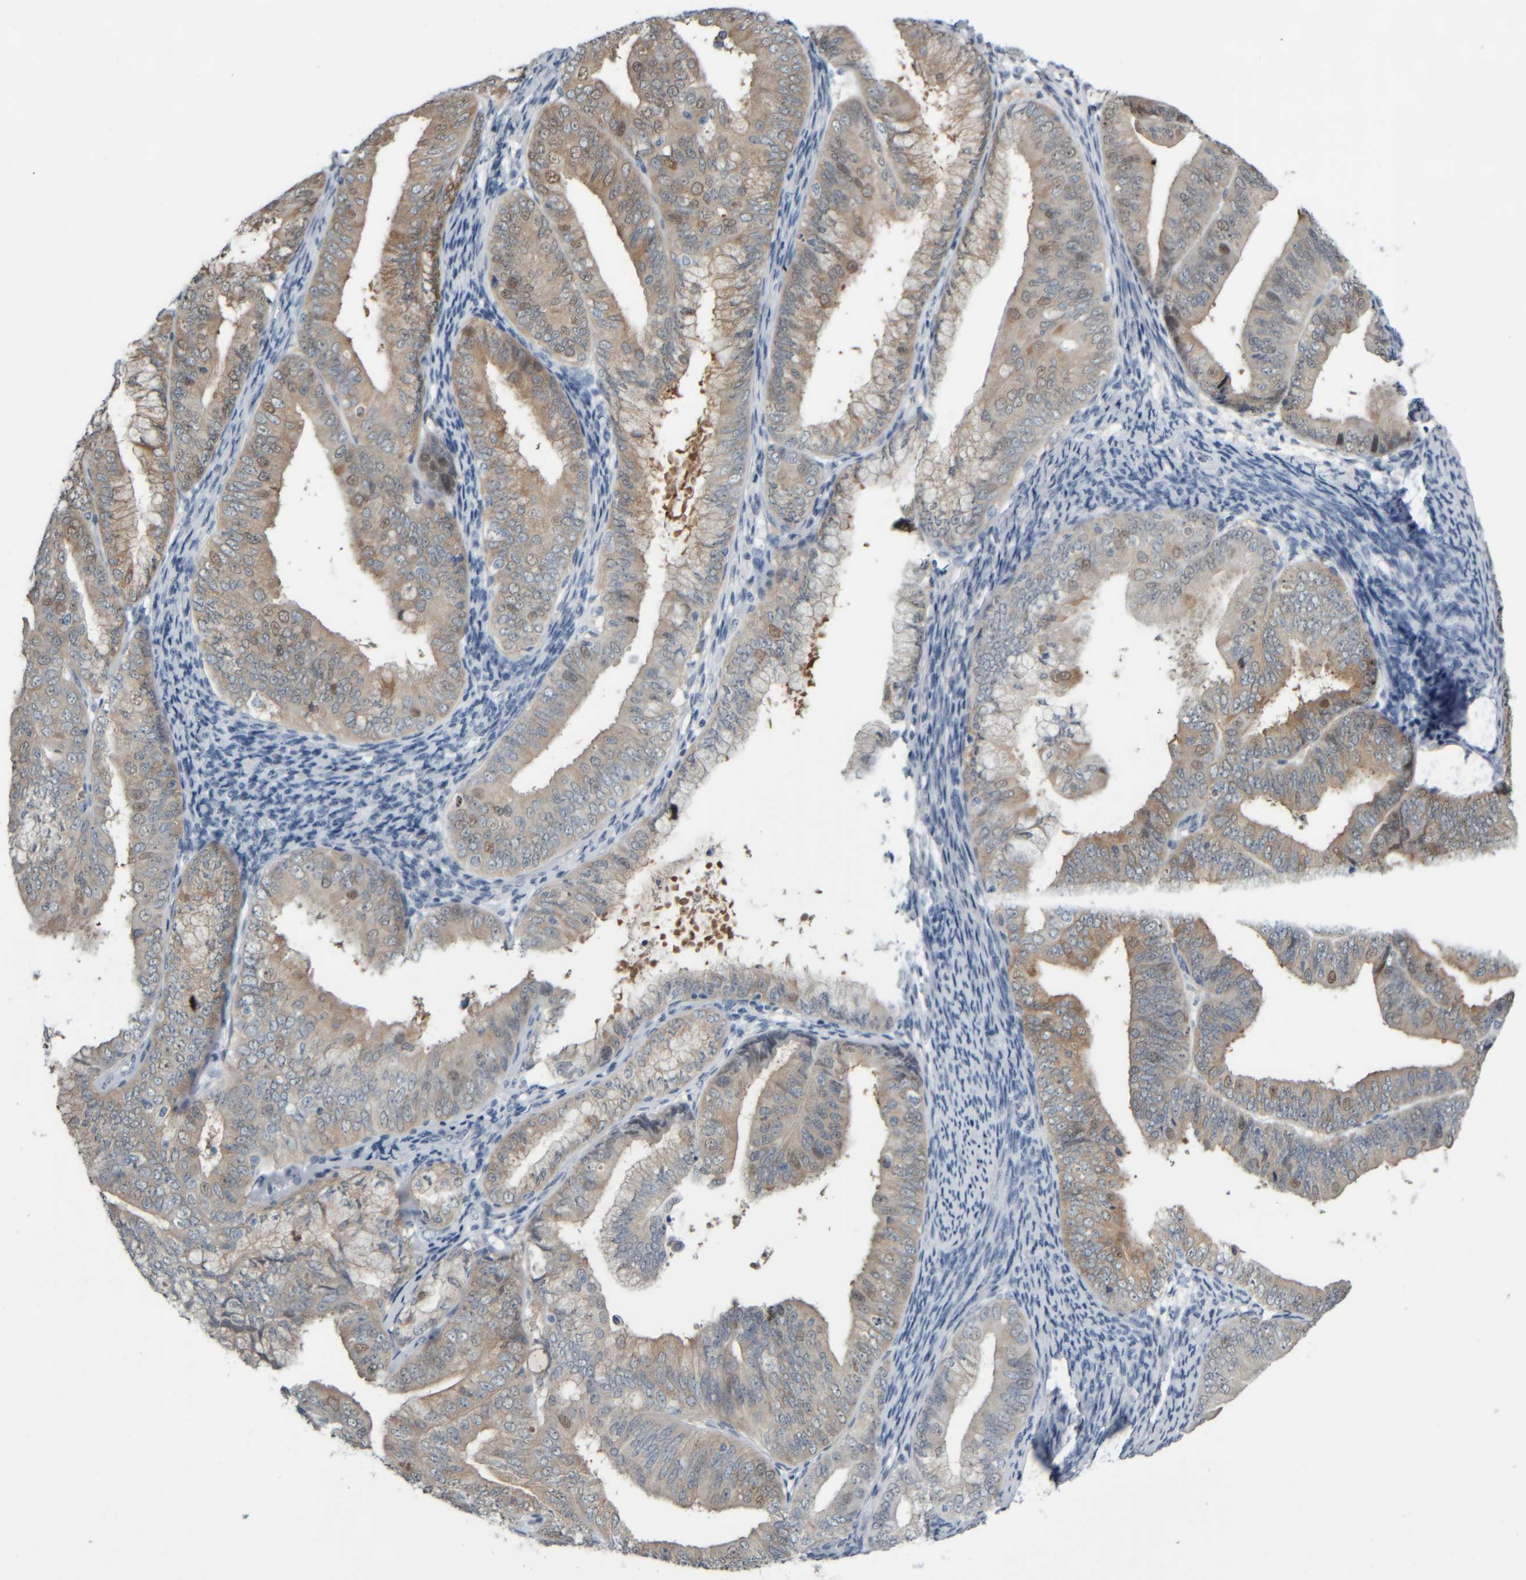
{"staining": {"intensity": "weak", "quantity": ">75%", "location": "cytoplasmic/membranous"}, "tissue": "endometrial cancer", "cell_type": "Tumor cells", "image_type": "cancer", "snomed": [{"axis": "morphology", "description": "Adenocarcinoma, NOS"}, {"axis": "topography", "description": "Endometrium"}], "caption": "Protein staining displays weak cytoplasmic/membranous staining in about >75% of tumor cells in endometrial cancer.", "gene": "COL14A1", "patient": {"sex": "female", "age": 63}}